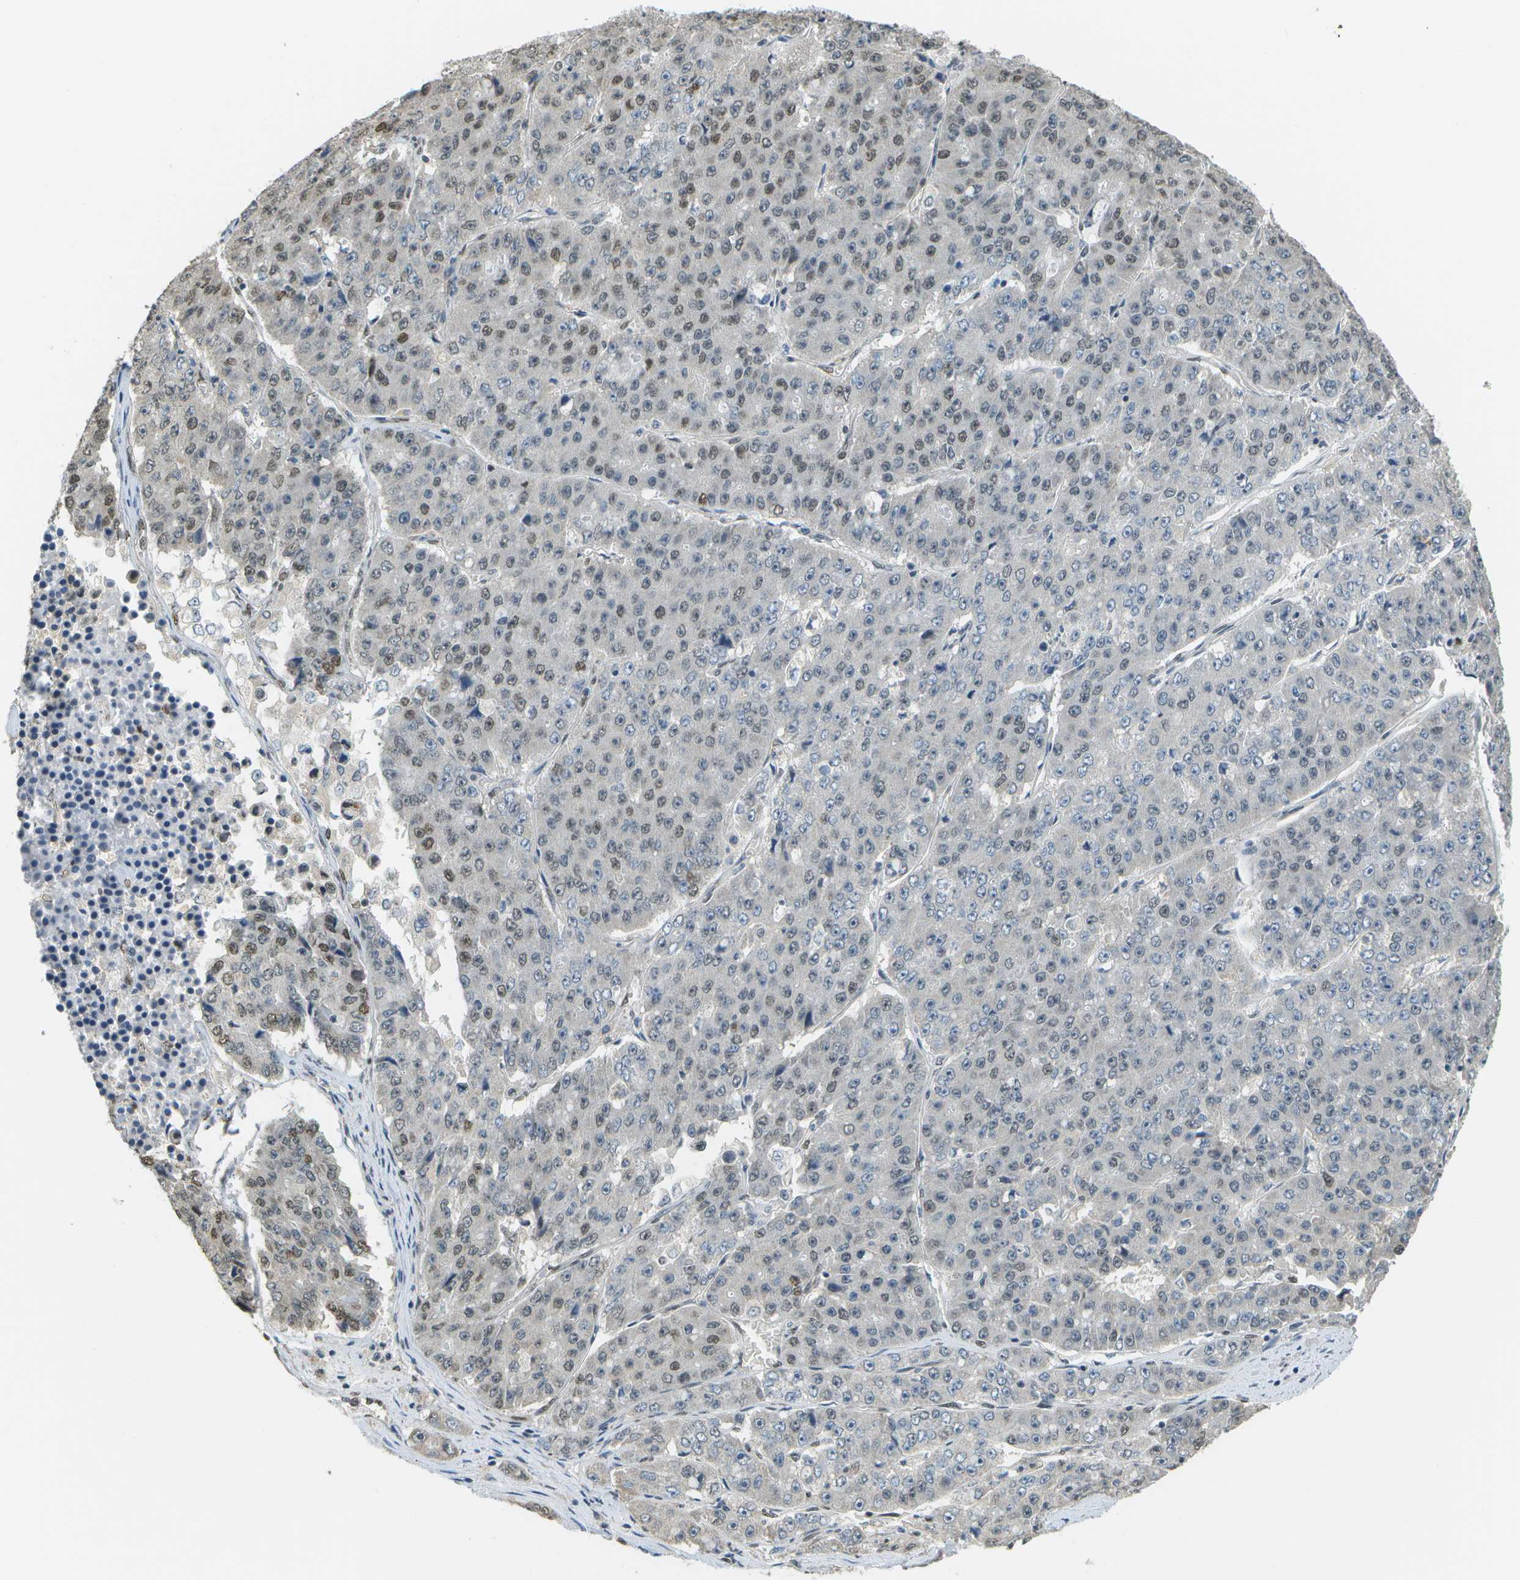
{"staining": {"intensity": "moderate", "quantity": "25%-75%", "location": "nuclear"}, "tissue": "pancreatic cancer", "cell_type": "Tumor cells", "image_type": "cancer", "snomed": [{"axis": "morphology", "description": "Adenocarcinoma, NOS"}, {"axis": "topography", "description": "Pancreas"}], "caption": "This is an image of immunohistochemistry (IHC) staining of adenocarcinoma (pancreatic), which shows moderate positivity in the nuclear of tumor cells.", "gene": "ABL2", "patient": {"sex": "male", "age": 50}}